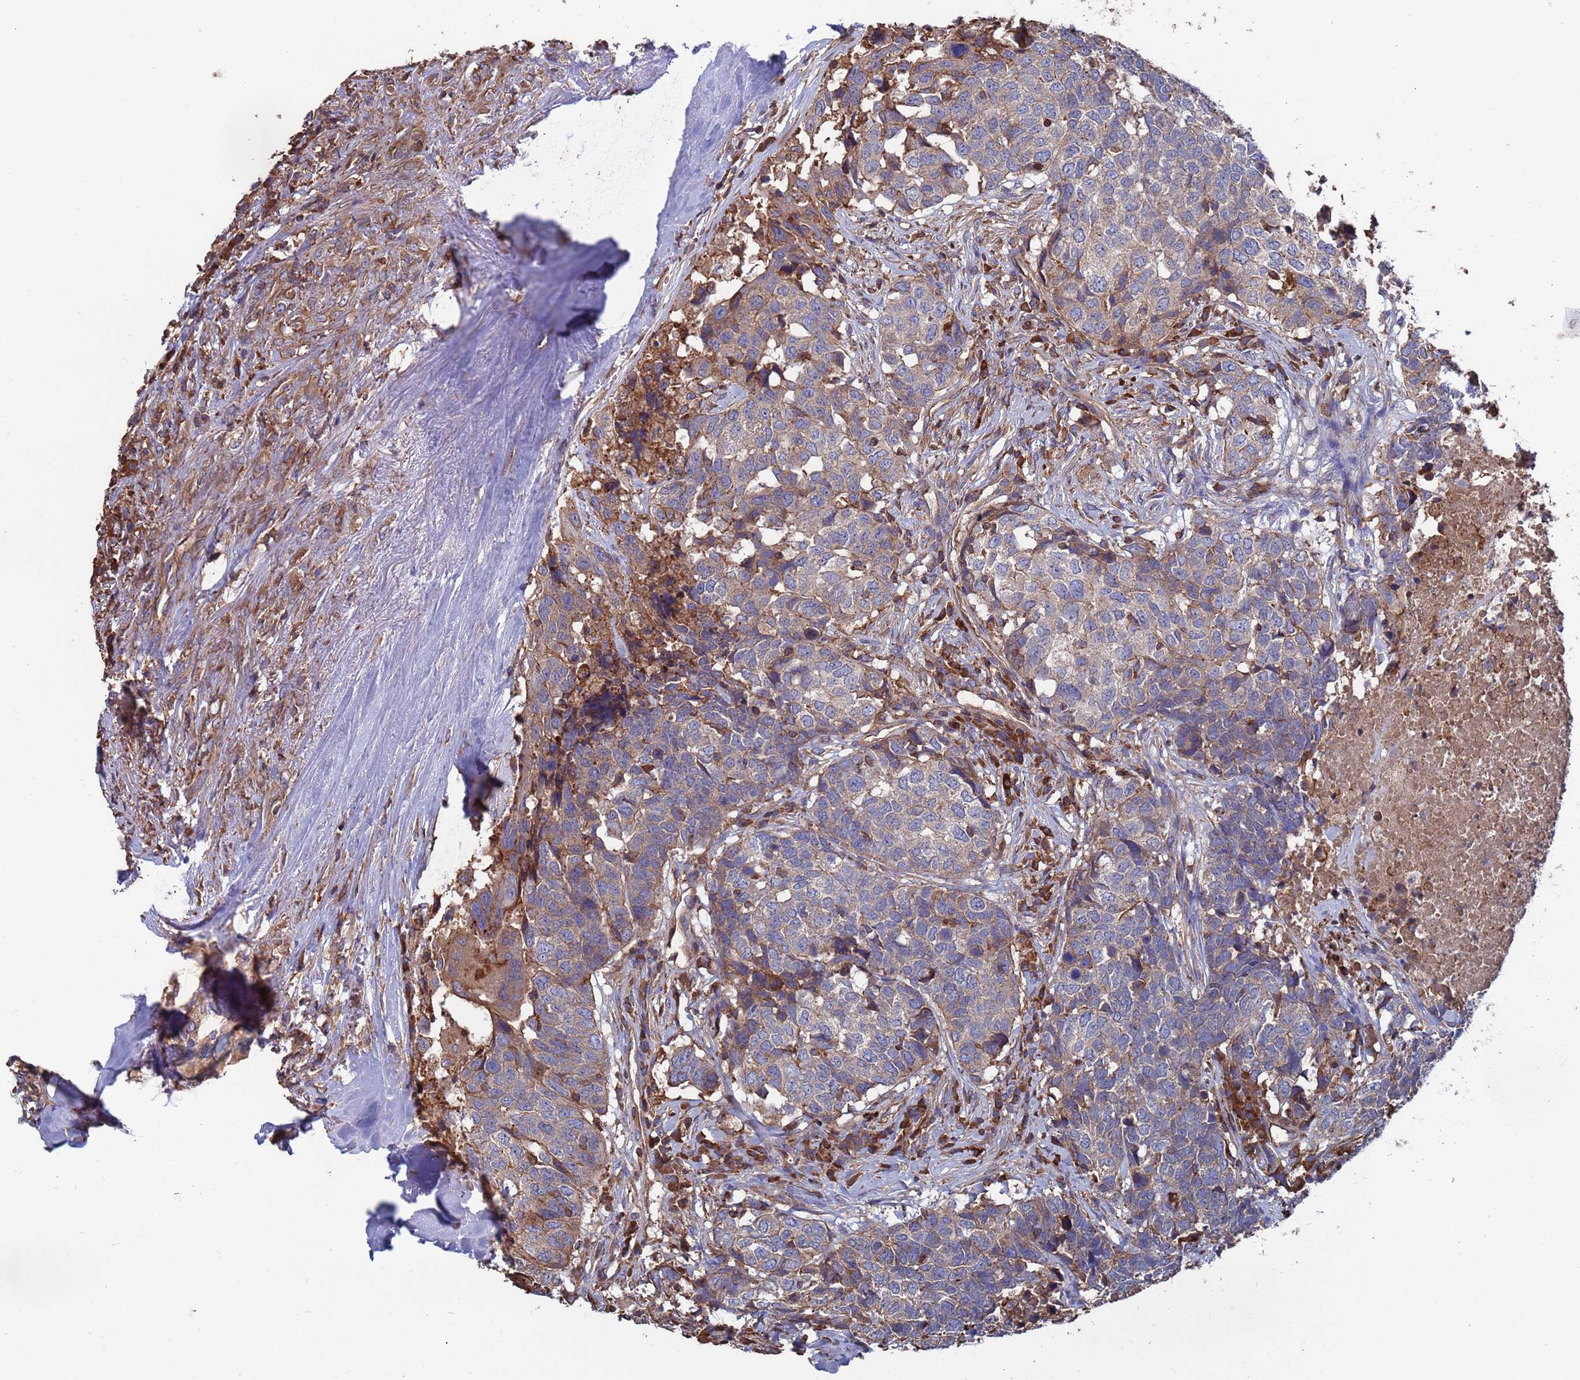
{"staining": {"intensity": "weak", "quantity": "25%-75%", "location": "cytoplasmic/membranous"}, "tissue": "head and neck cancer", "cell_type": "Tumor cells", "image_type": "cancer", "snomed": [{"axis": "morphology", "description": "Squamous cell carcinoma, NOS"}, {"axis": "topography", "description": "Head-Neck"}], "caption": "Human head and neck squamous cell carcinoma stained for a protein (brown) exhibits weak cytoplasmic/membranous positive expression in about 25%-75% of tumor cells.", "gene": "PYCR1", "patient": {"sex": "male", "age": 66}}